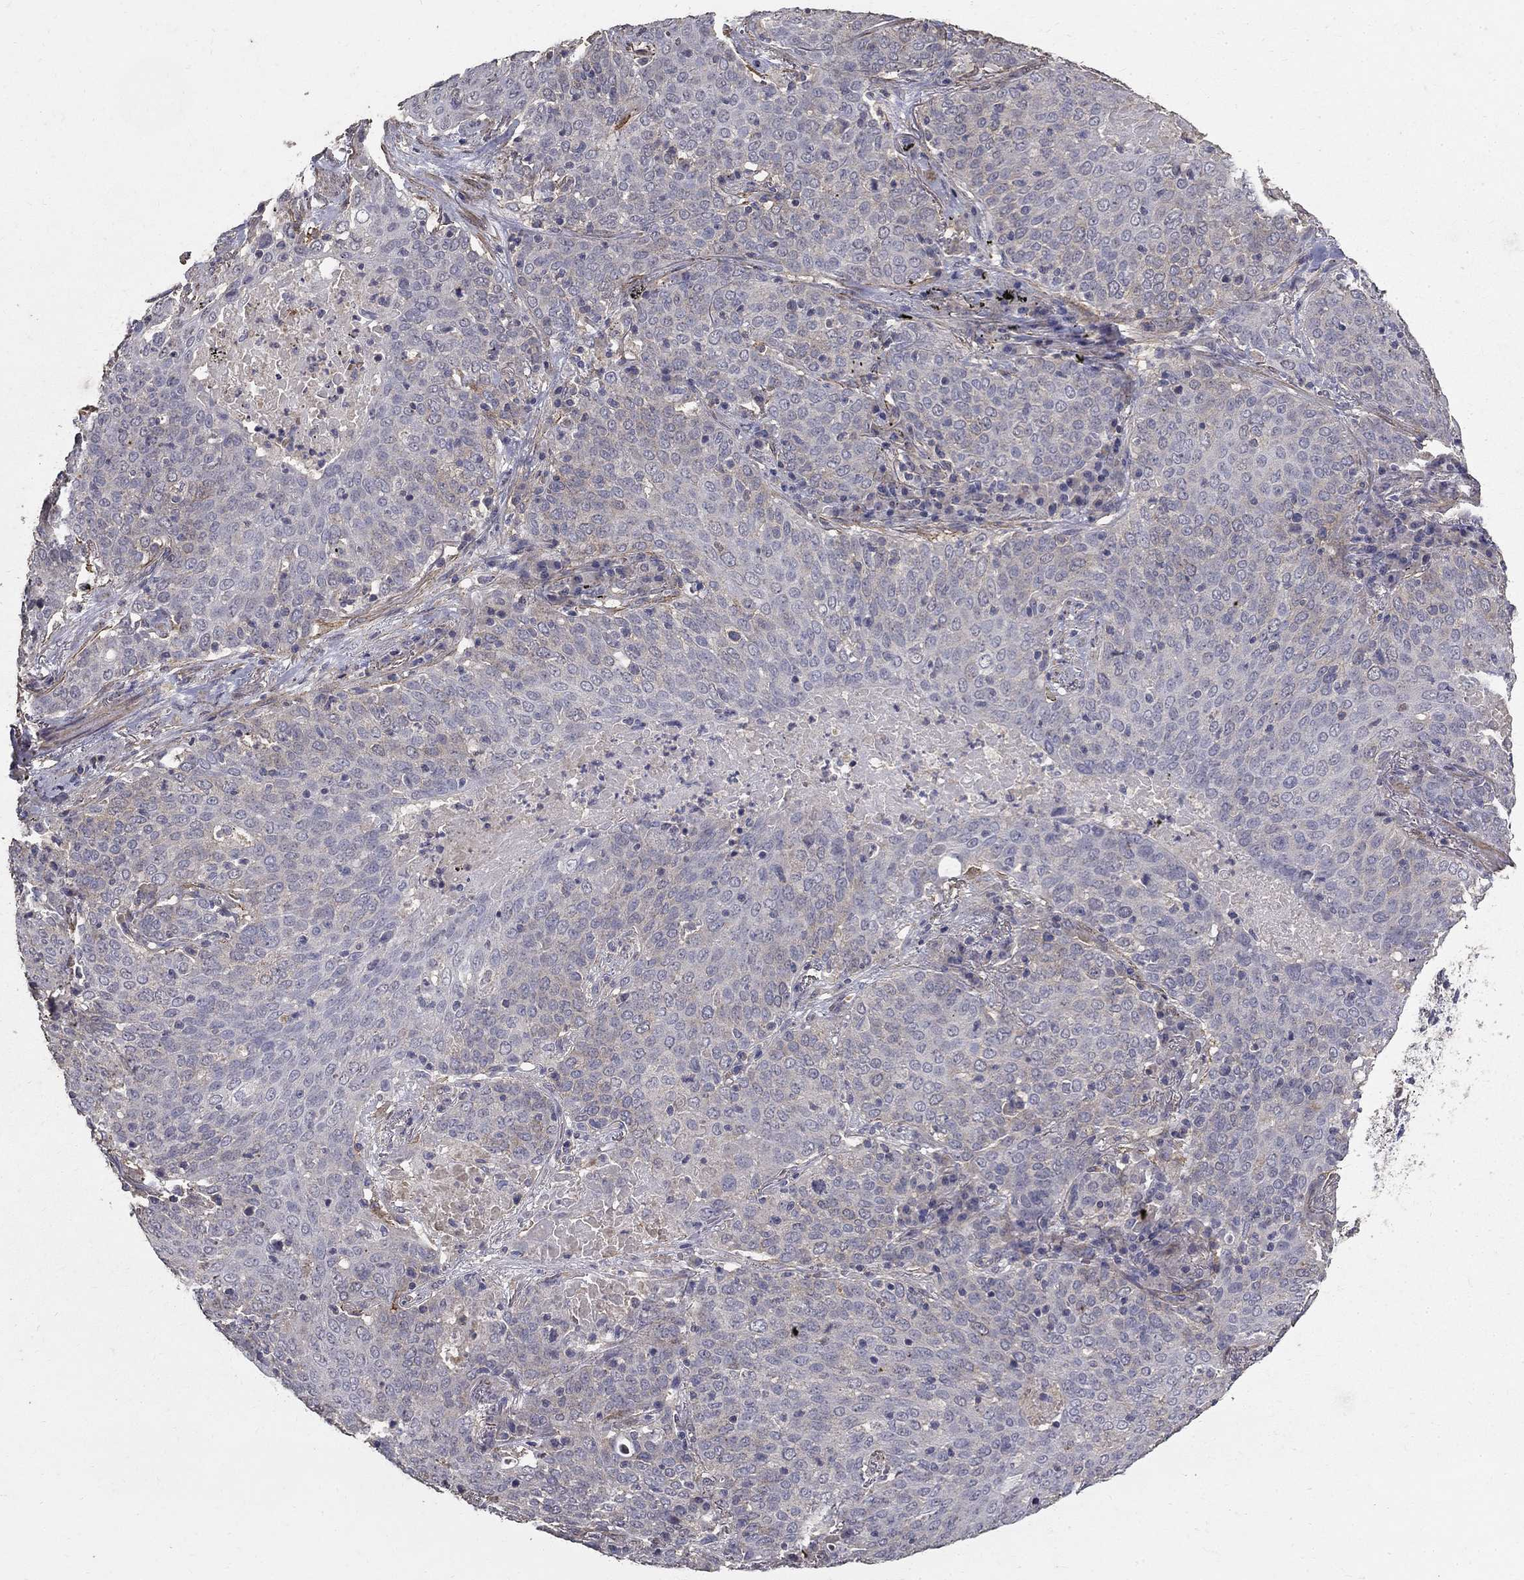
{"staining": {"intensity": "negative", "quantity": "none", "location": "none"}, "tissue": "lung cancer", "cell_type": "Tumor cells", "image_type": "cancer", "snomed": [{"axis": "morphology", "description": "Squamous cell carcinoma, NOS"}, {"axis": "topography", "description": "Lung"}], "caption": "Lung cancer was stained to show a protein in brown. There is no significant positivity in tumor cells. The staining is performed using DAB (3,3'-diaminobenzidine) brown chromogen with nuclei counter-stained in using hematoxylin.", "gene": "MPP2", "patient": {"sex": "male", "age": 82}}